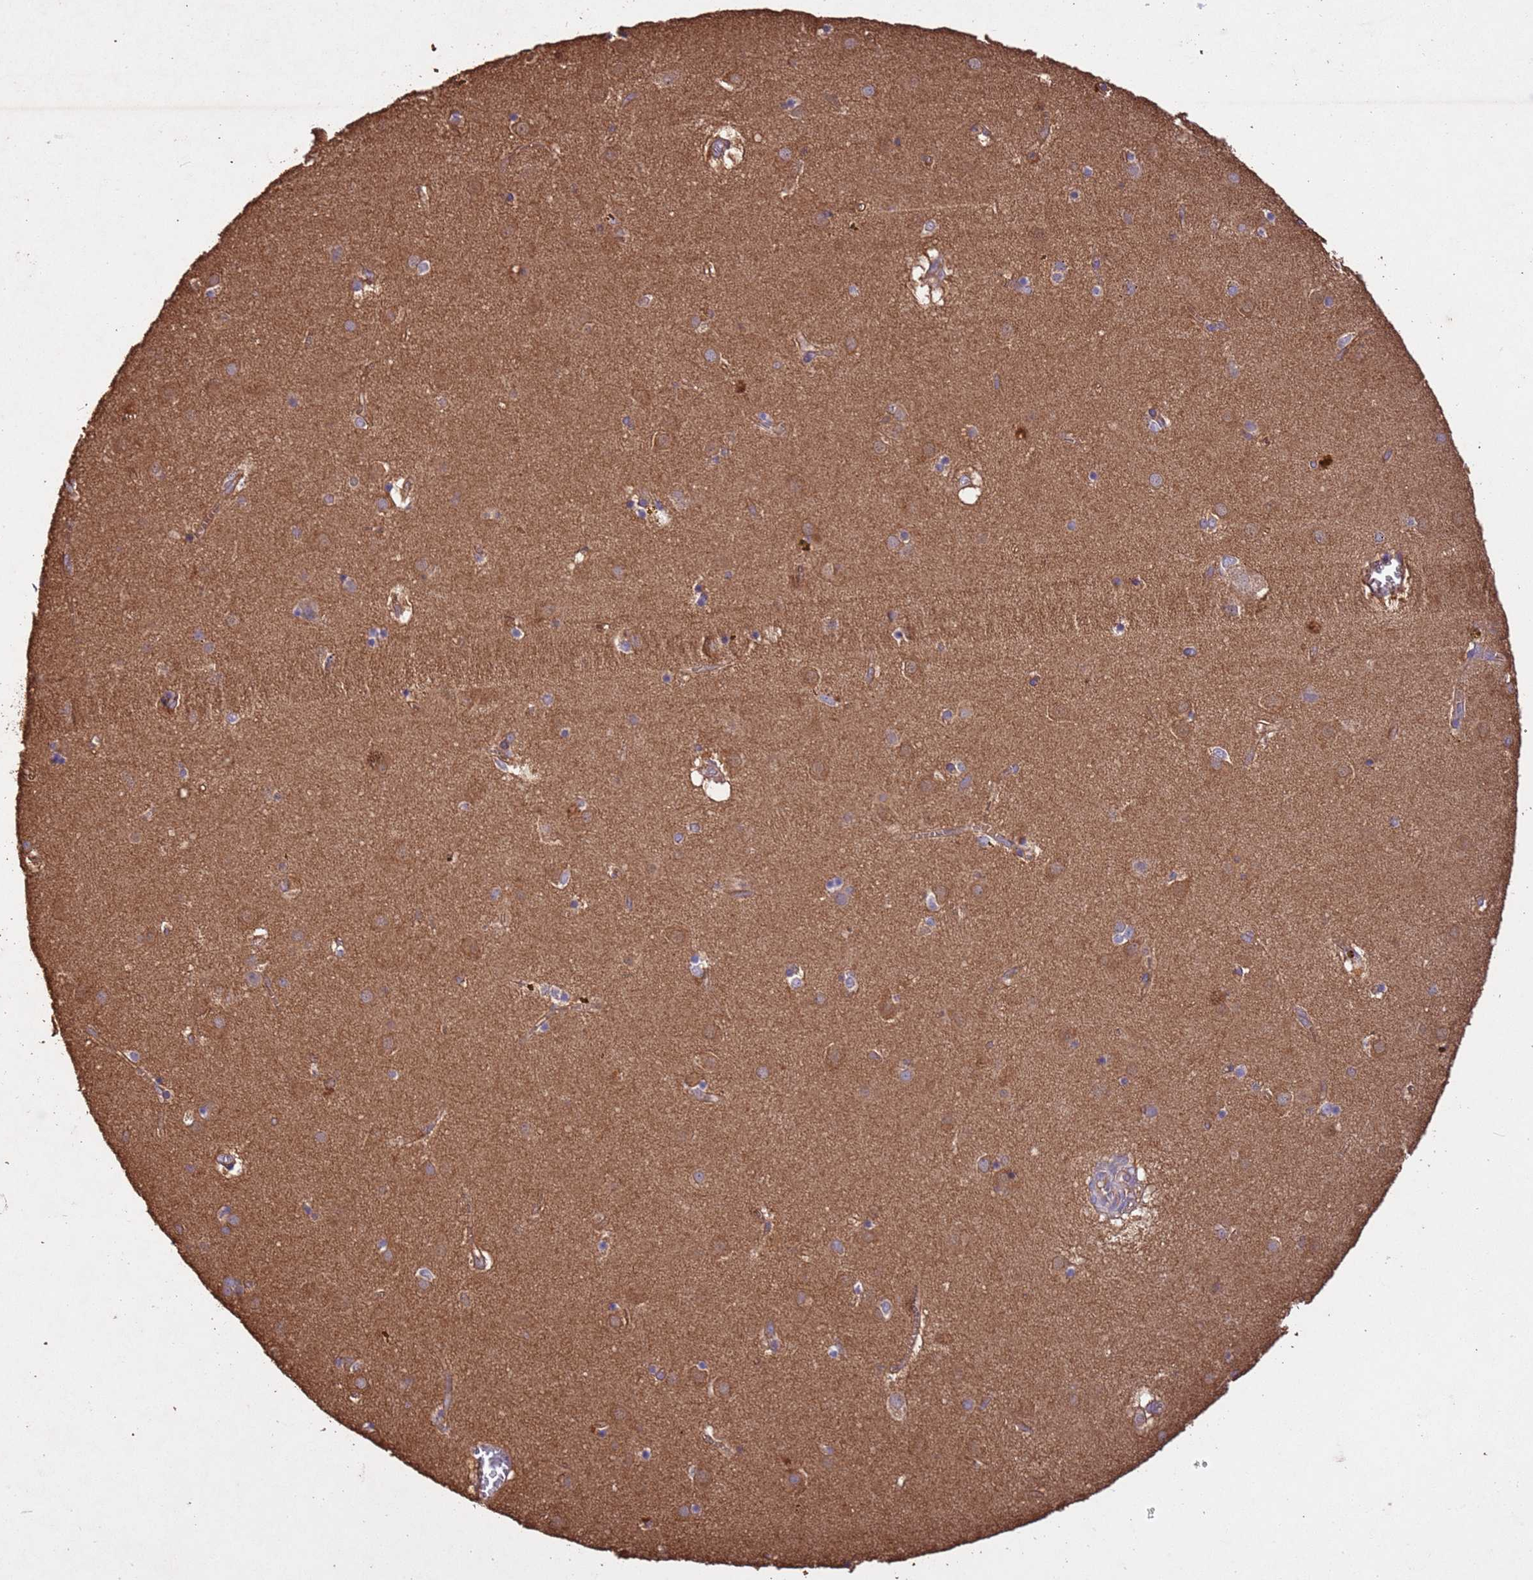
{"staining": {"intensity": "negative", "quantity": "none", "location": "none"}, "tissue": "caudate", "cell_type": "Glial cells", "image_type": "normal", "snomed": [{"axis": "morphology", "description": "Normal tissue, NOS"}, {"axis": "topography", "description": "Lateral ventricle wall"}], "caption": "Glial cells show no significant protein staining in benign caudate. Brightfield microscopy of immunohistochemistry stained with DAB (brown) and hematoxylin (blue), captured at high magnification.", "gene": "MTX3", "patient": {"sex": "male", "age": 70}}